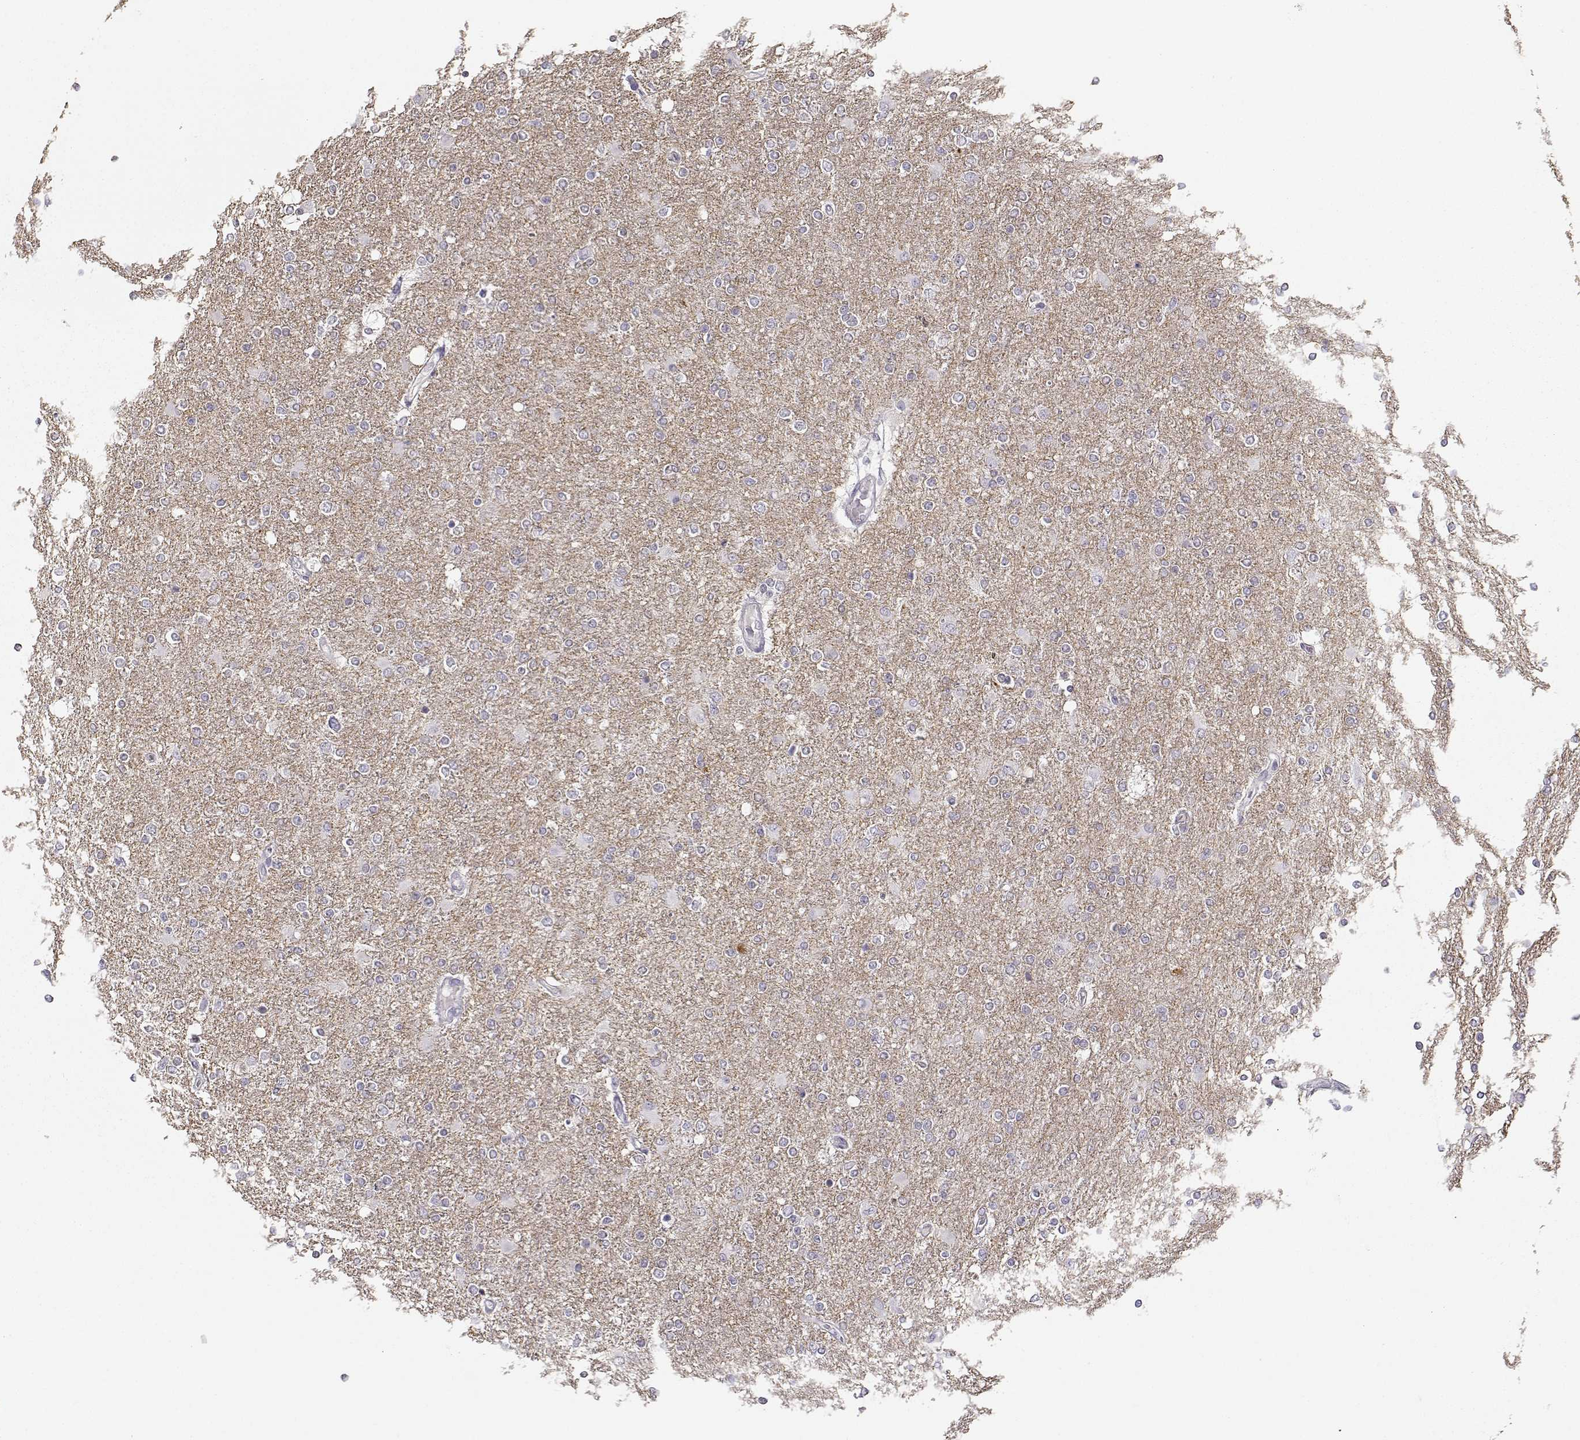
{"staining": {"intensity": "negative", "quantity": "none", "location": "none"}, "tissue": "glioma", "cell_type": "Tumor cells", "image_type": "cancer", "snomed": [{"axis": "morphology", "description": "Glioma, malignant, High grade"}, {"axis": "topography", "description": "Cerebral cortex"}], "caption": "The immunohistochemistry (IHC) photomicrograph has no significant expression in tumor cells of glioma tissue.", "gene": "TMEM145", "patient": {"sex": "male", "age": 70}}